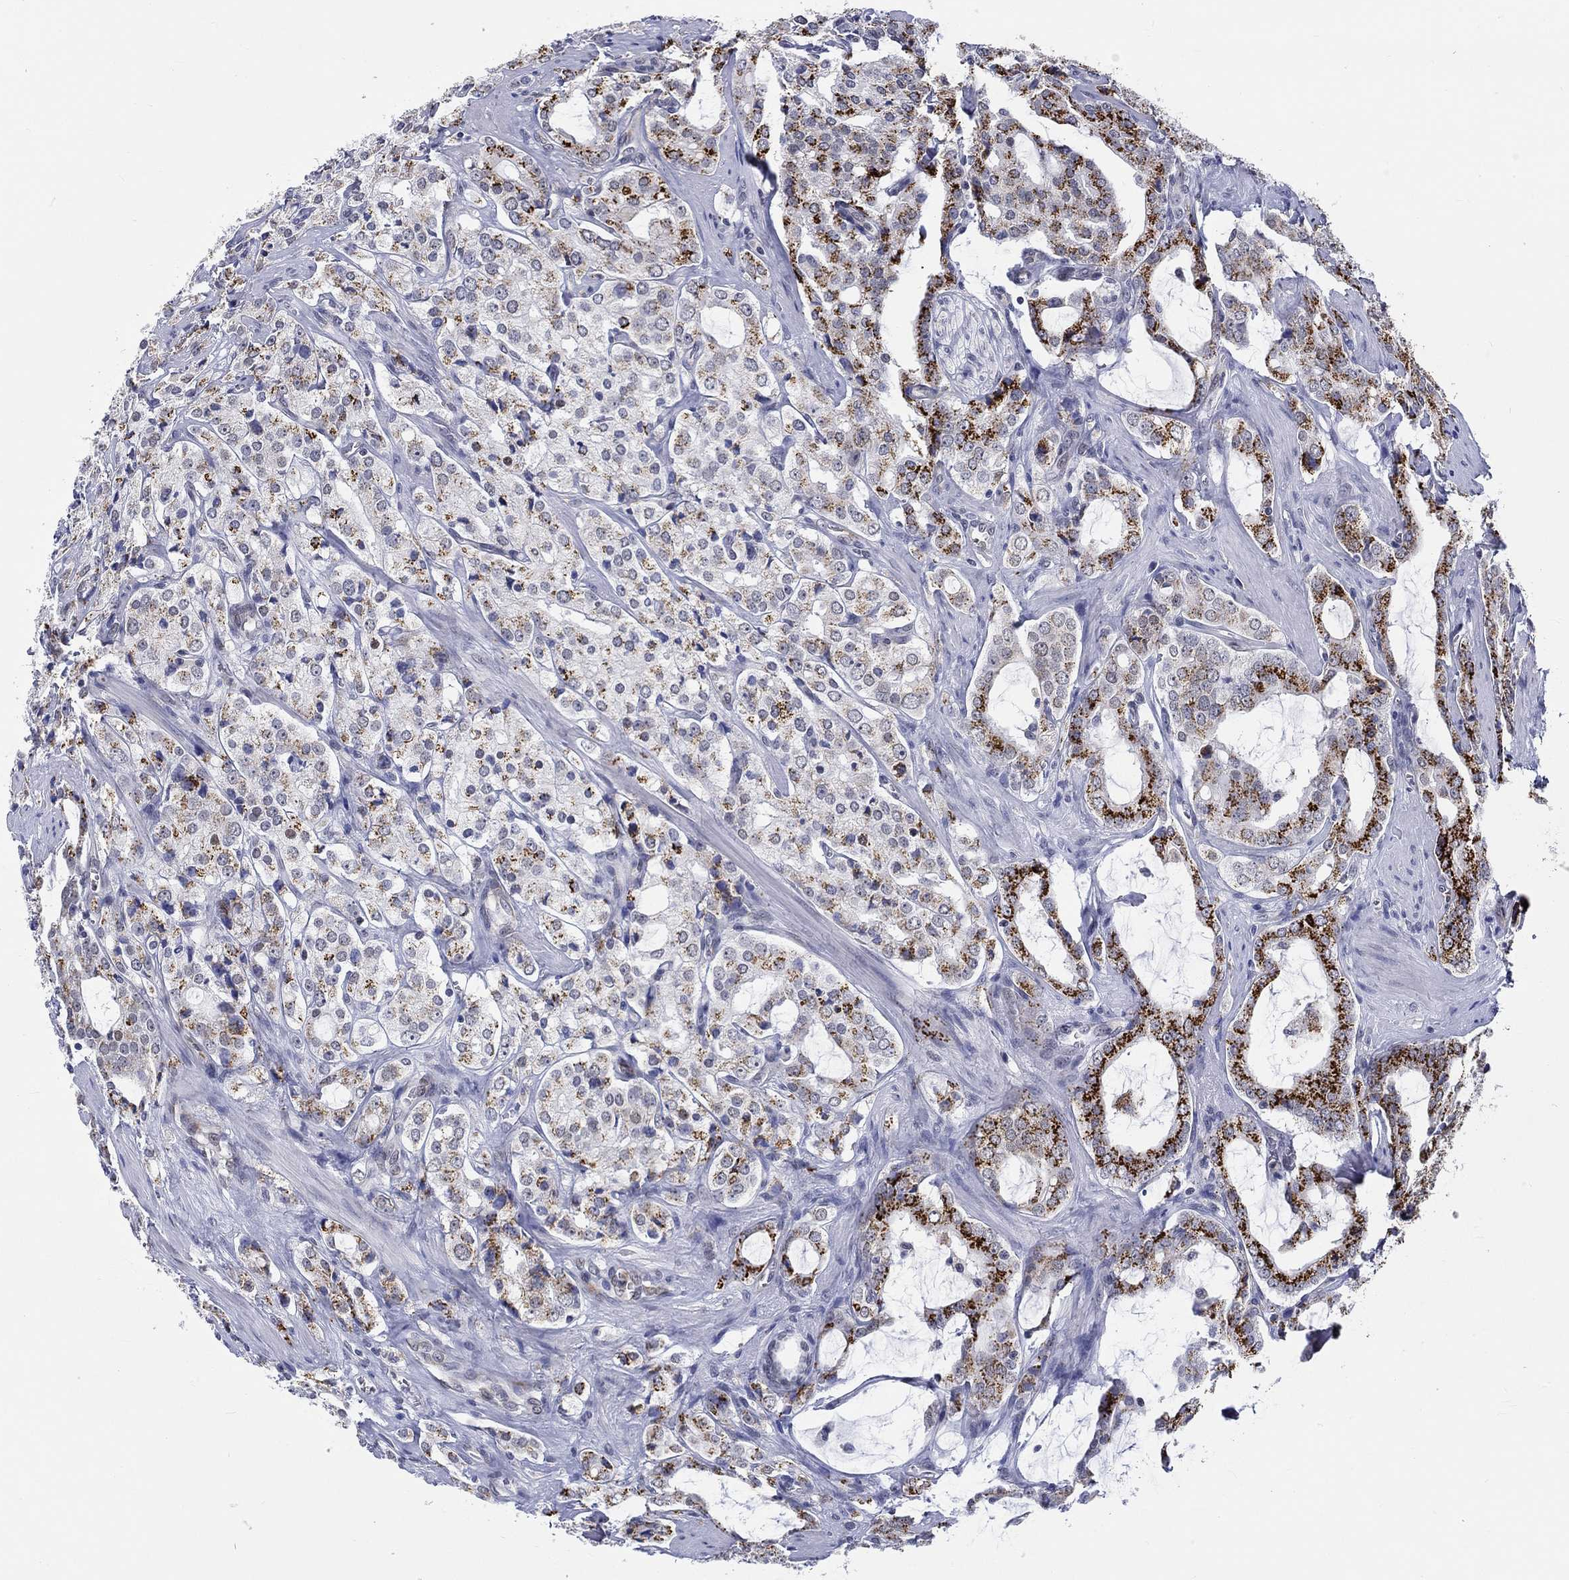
{"staining": {"intensity": "strong", "quantity": "25%-75%", "location": "cytoplasmic/membranous"}, "tissue": "prostate cancer", "cell_type": "Tumor cells", "image_type": "cancer", "snomed": [{"axis": "morphology", "description": "Adenocarcinoma, NOS"}, {"axis": "topography", "description": "Prostate"}], "caption": "The histopathology image reveals a brown stain indicating the presence of a protein in the cytoplasmic/membranous of tumor cells in prostate adenocarcinoma.", "gene": "ST6GALNAC1", "patient": {"sex": "male", "age": 66}}